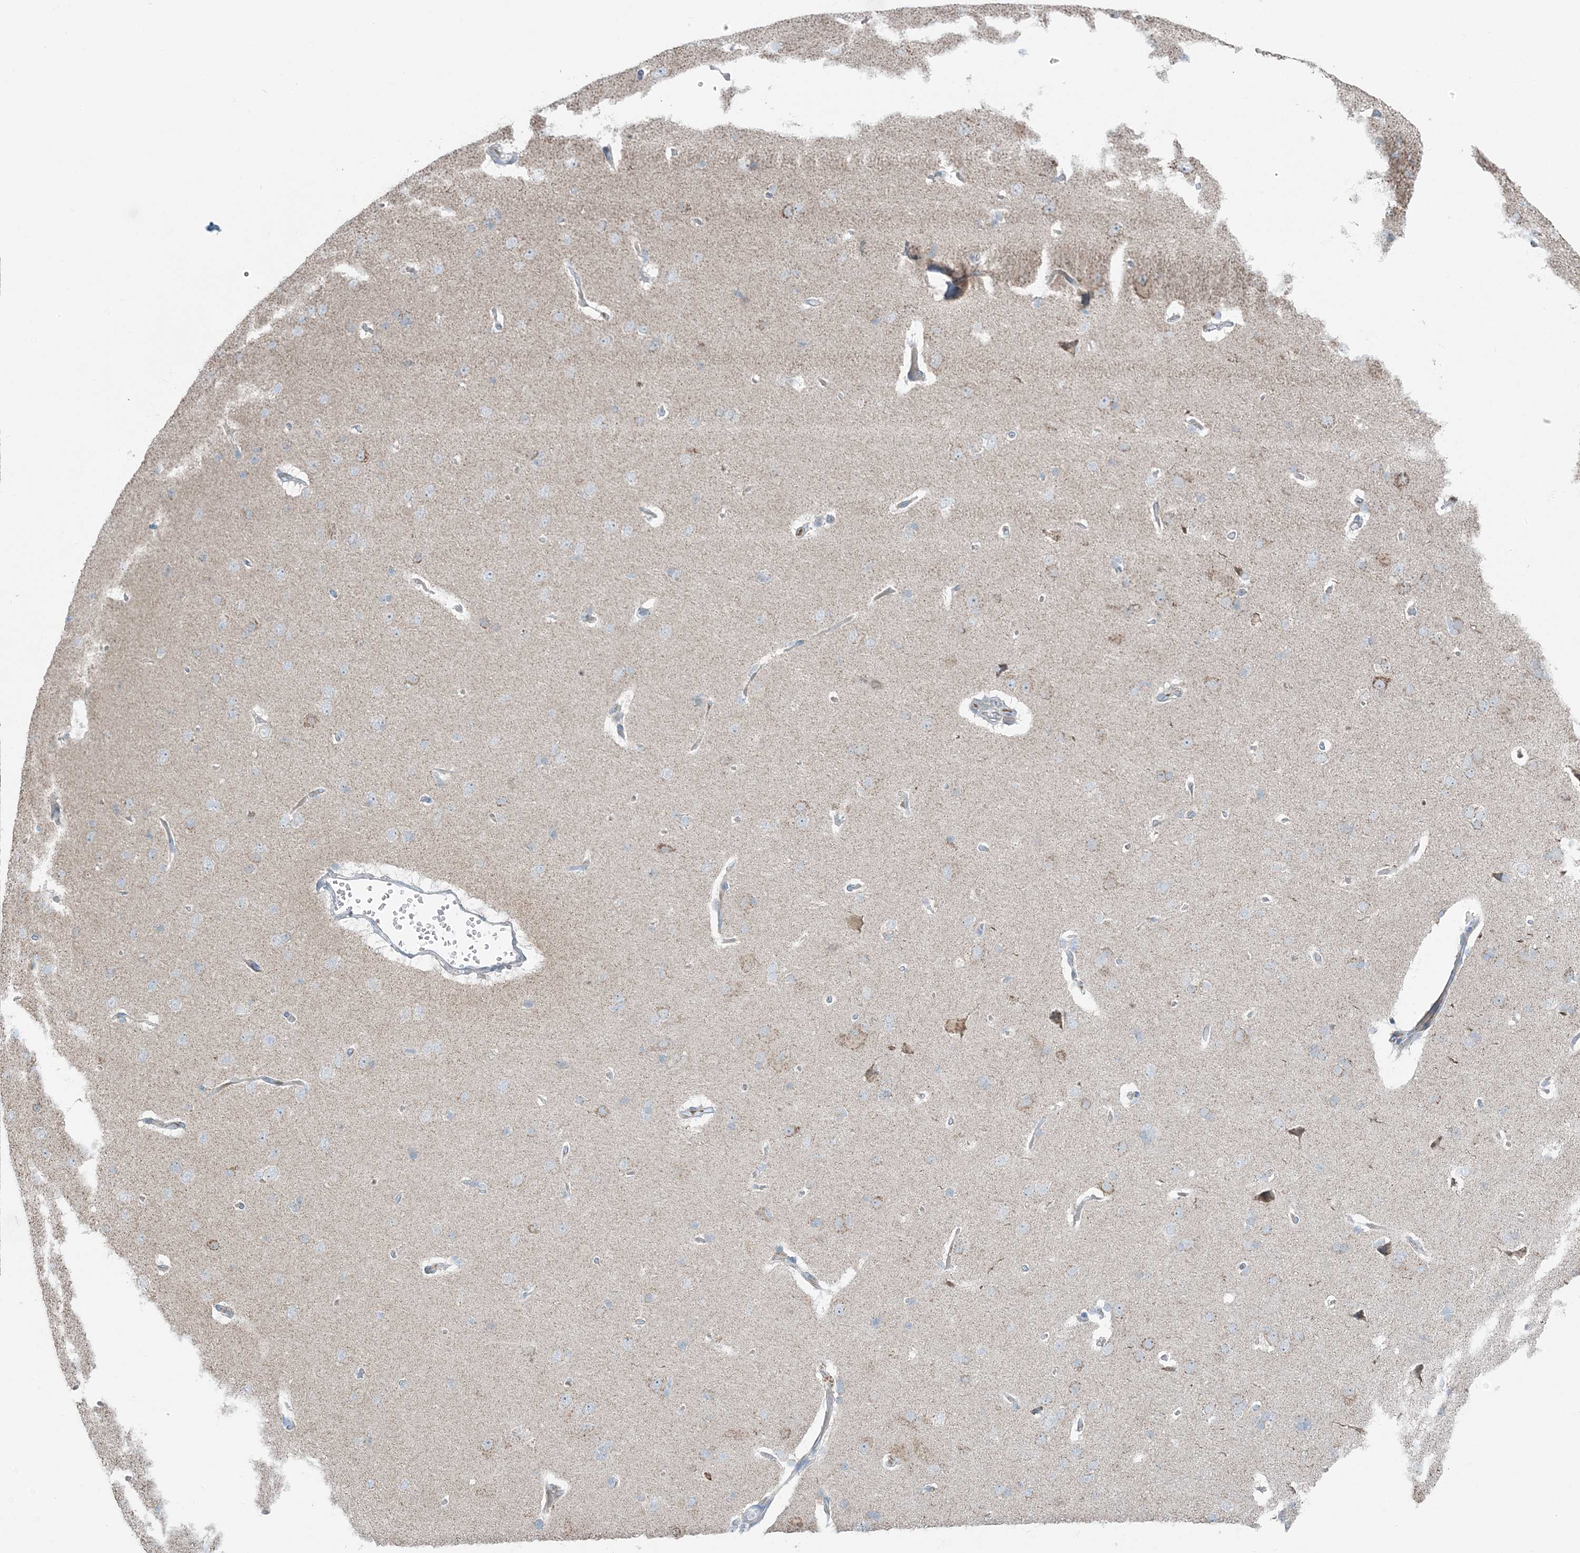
{"staining": {"intensity": "negative", "quantity": "none", "location": "none"}, "tissue": "cerebral cortex", "cell_type": "Endothelial cells", "image_type": "normal", "snomed": [{"axis": "morphology", "description": "Normal tissue, NOS"}, {"axis": "topography", "description": "Cerebral cortex"}], "caption": "IHC micrograph of benign cerebral cortex stained for a protein (brown), which exhibits no expression in endothelial cells.", "gene": "SLC22A16", "patient": {"sex": "male", "age": 62}}